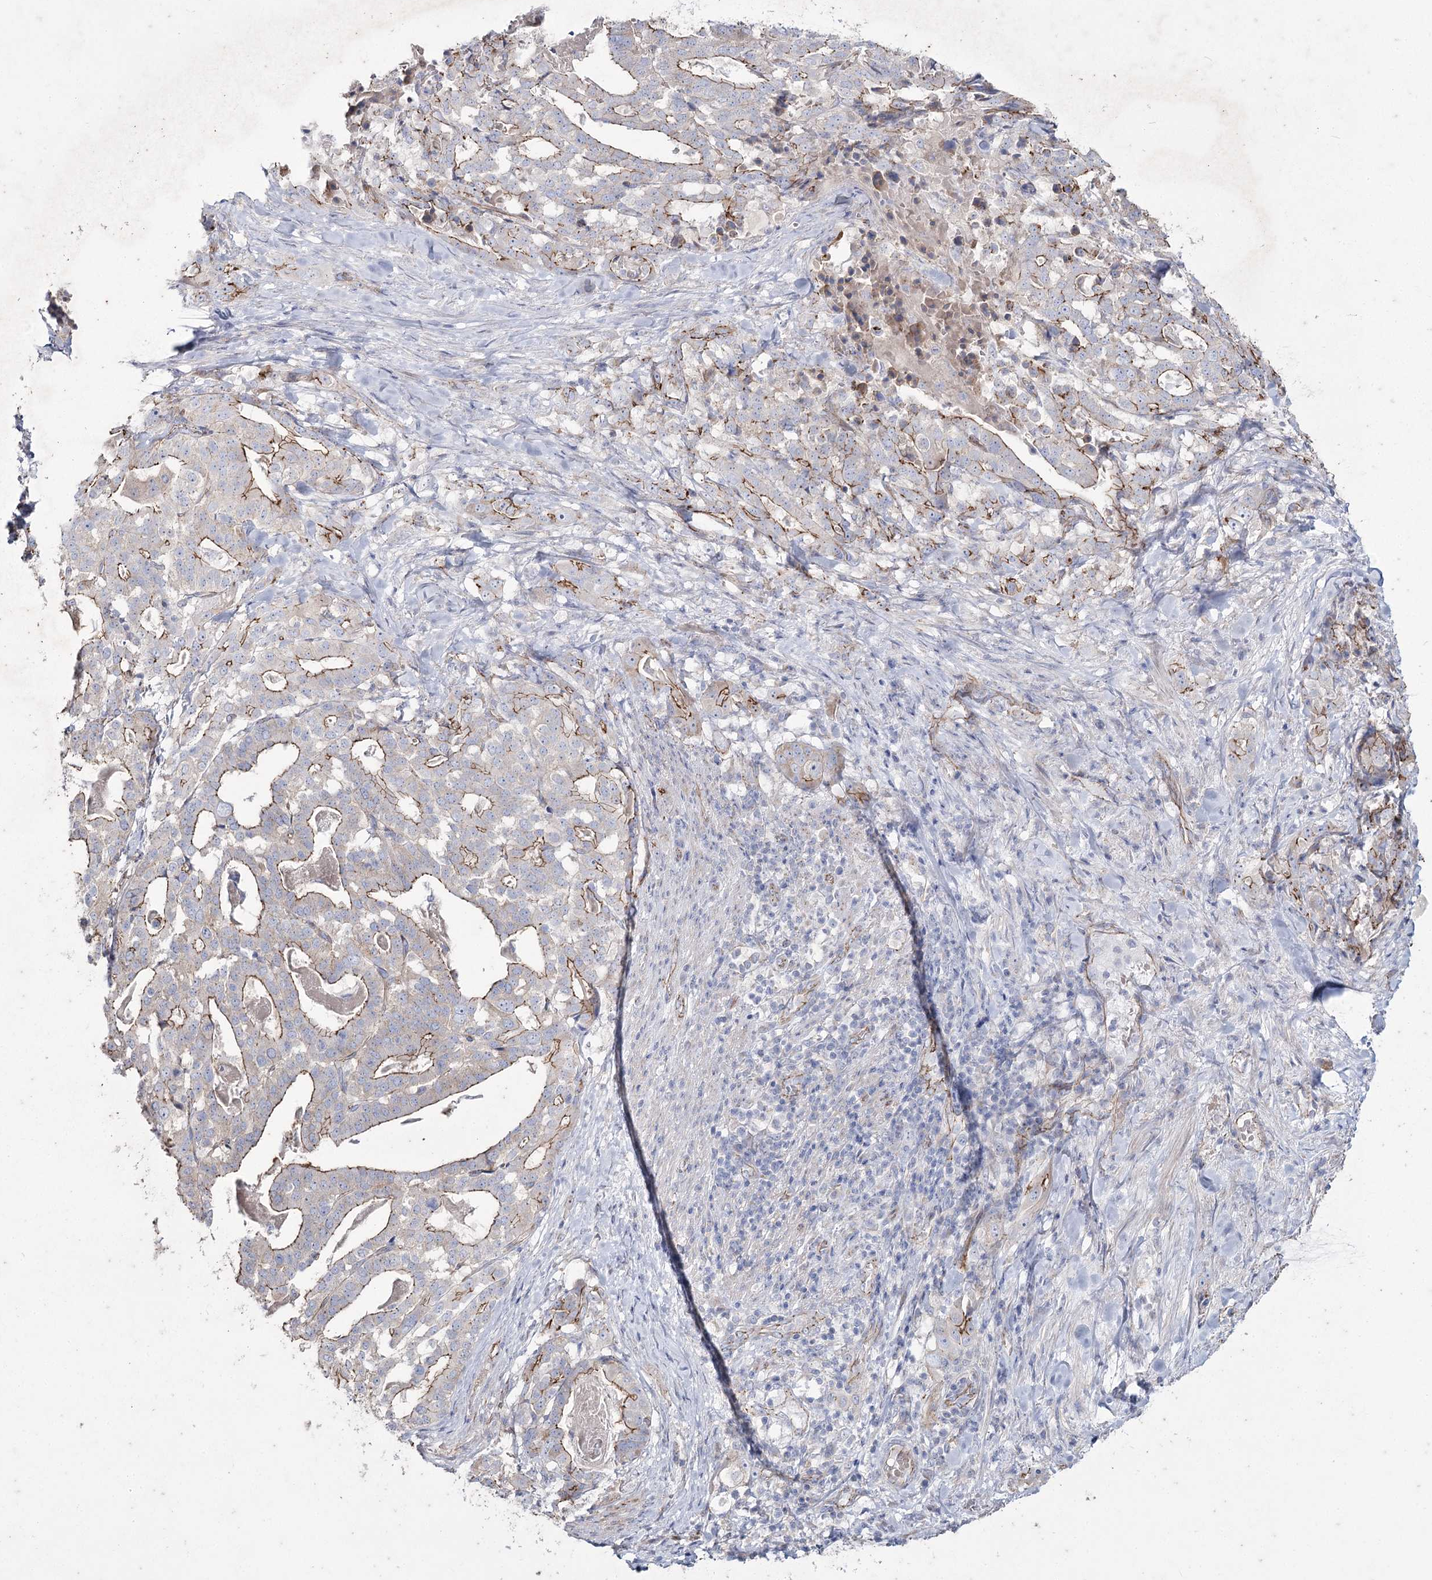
{"staining": {"intensity": "moderate", "quantity": ">75%", "location": "cytoplasmic/membranous"}, "tissue": "stomach cancer", "cell_type": "Tumor cells", "image_type": "cancer", "snomed": [{"axis": "morphology", "description": "Adenocarcinoma, NOS"}, {"axis": "topography", "description": "Stomach"}], "caption": "There is medium levels of moderate cytoplasmic/membranous staining in tumor cells of stomach adenocarcinoma, as demonstrated by immunohistochemical staining (brown color).", "gene": "LDLRAD3", "patient": {"sex": "male", "age": 48}}